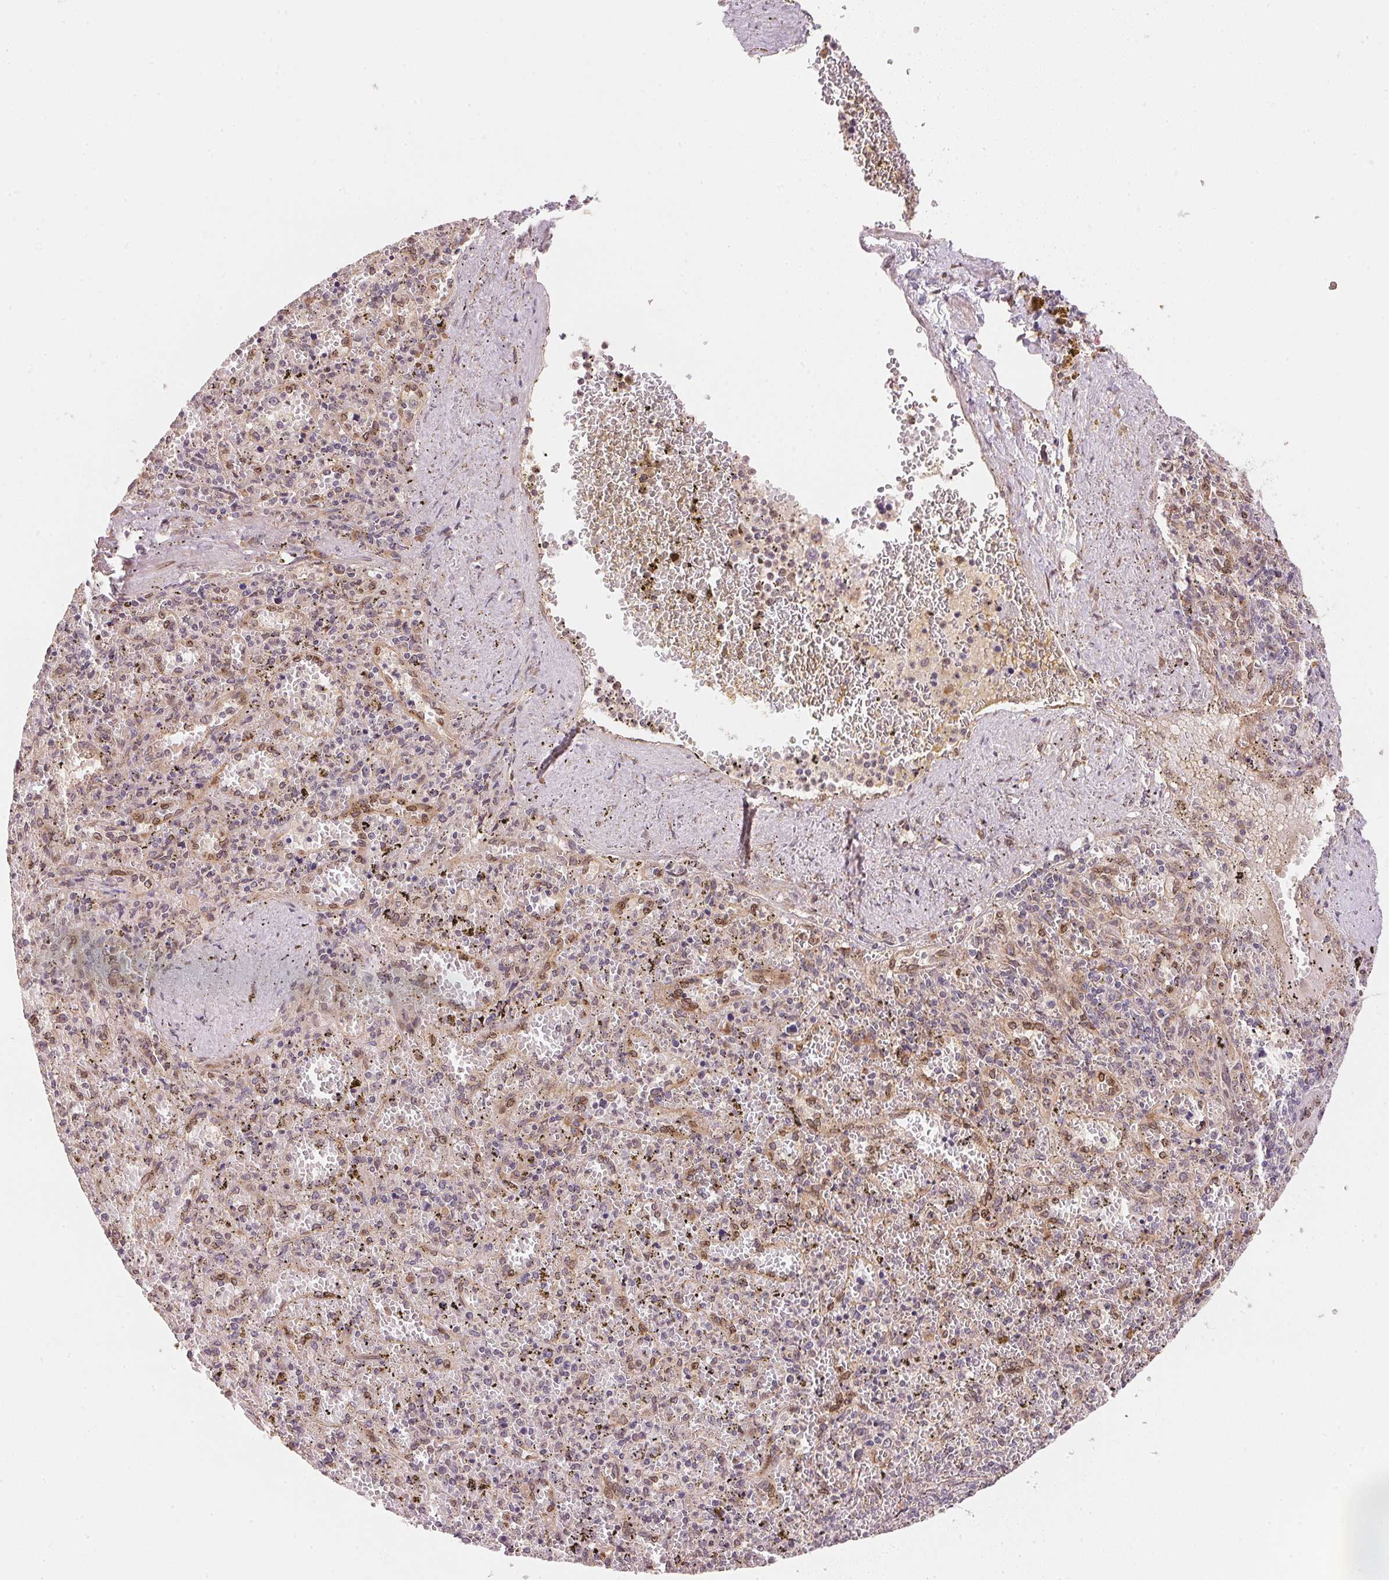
{"staining": {"intensity": "negative", "quantity": "none", "location": "none"}, "tissue": "spleen", "cell_type": "Cells in red pulp", "image_type": "normal", "snomed": [{"axis": "morphology", "description": "Normal tissue, NOS"}, {"axis": "topography", "description": "Spleen"}], "caption": "Spleen was stained to show a protein in brown. There is no significant positivity in cells in red pulp. (DAB IHC with hematoxylin counter stain).", "gene": "EI24", "patient": {"sex": "female", "age": 50}}